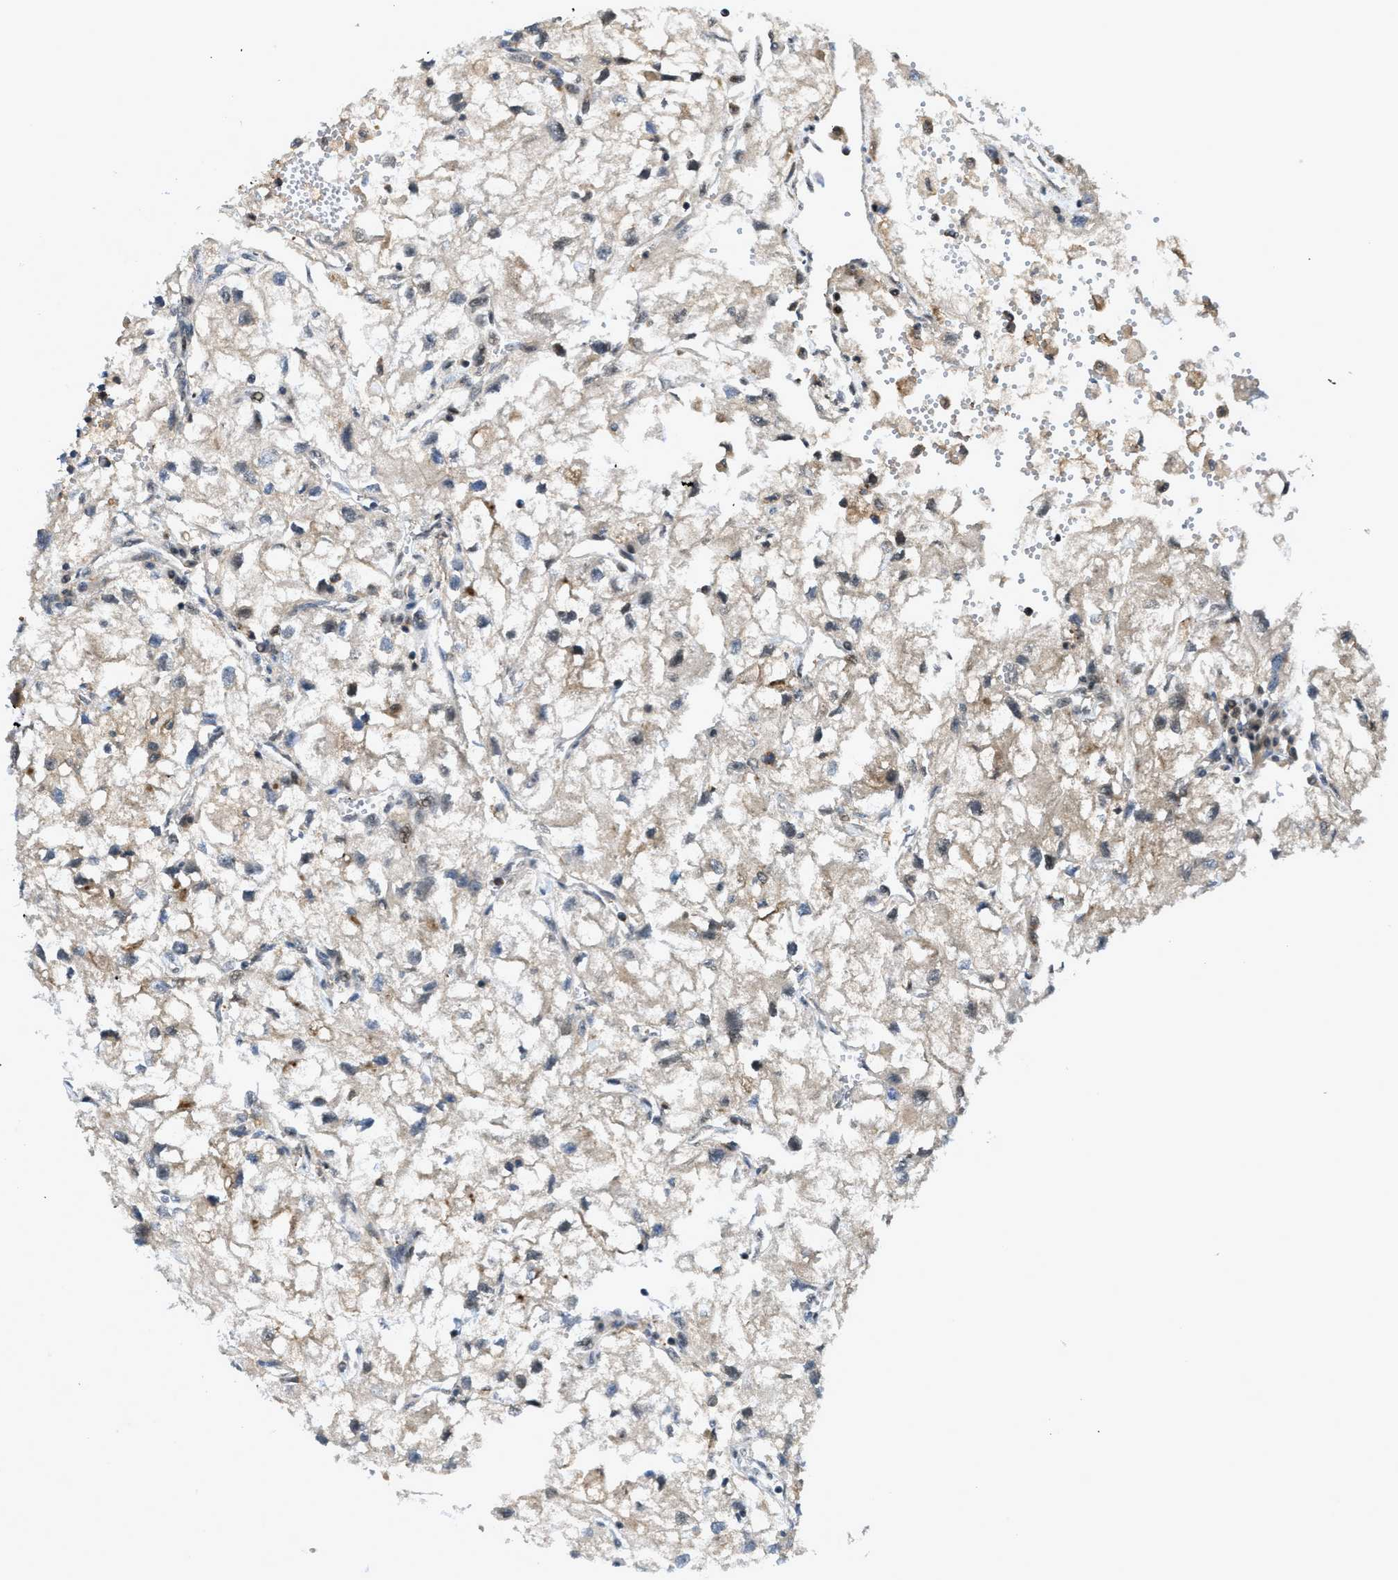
{"staining": {"intensity": "weak", "quantity": ">75%", "location": "cytoplasmic/membranous"}, "tissue": "renal cancer", "cell_type": "Tumor cells", "image_type": "cancer", "snomed": [{"axis": "morphology", "description": "Adenocarcinoma, NOS"}, {"axis": "topography", "description": "Kidney"}], "caption": "Immunohistochemical staining of human adenocarcinoma (renal) shows weak cytoplasmic/membranous protein positivity in about >75% of tumor cells. (brown staining indicates protein expression, while blue staining denotes nuclei).", "gene": "DNAJC28", "patient": {"sex": "female", "age": 70}}